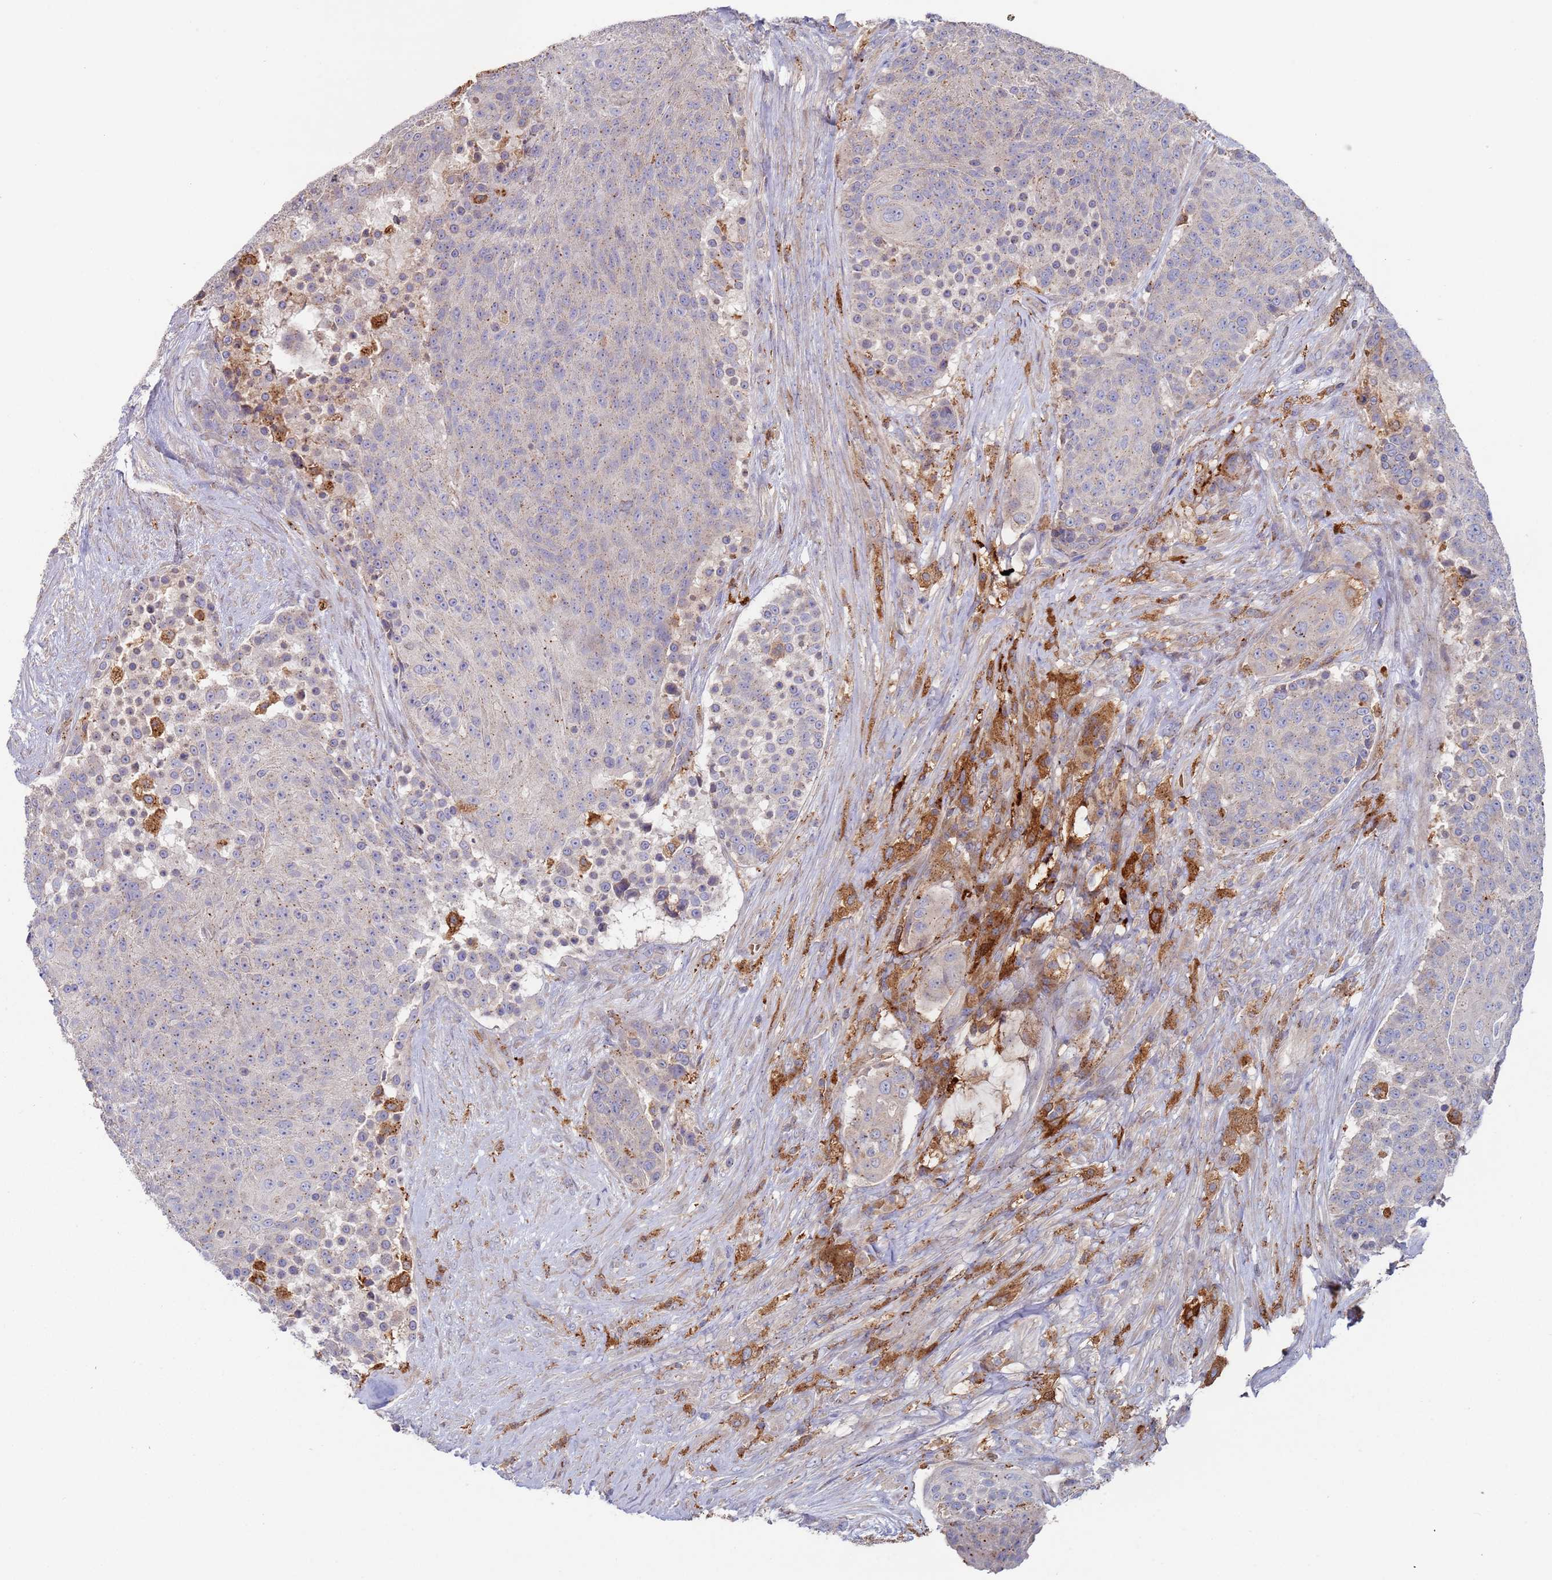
{"staining": {"intensity": "negative", "quantity": "none", "location": "none"}, "tissue": "urothelial cancer", "cell_type": "Tumor cells", "image_type": "cancer", "snomed": [{"axis": "morphology", "description": "Urothelial carcinoma, High grade"}, {"axis": "topography", "description": "Urinary bladder"}], "caption": "Urothelial cancer stained for a protein using immunohistochemistry (IHC) reveals no expression tumor cells.", "gene": "MALRD1", "patient": {"sex": "female", "age": 63}}